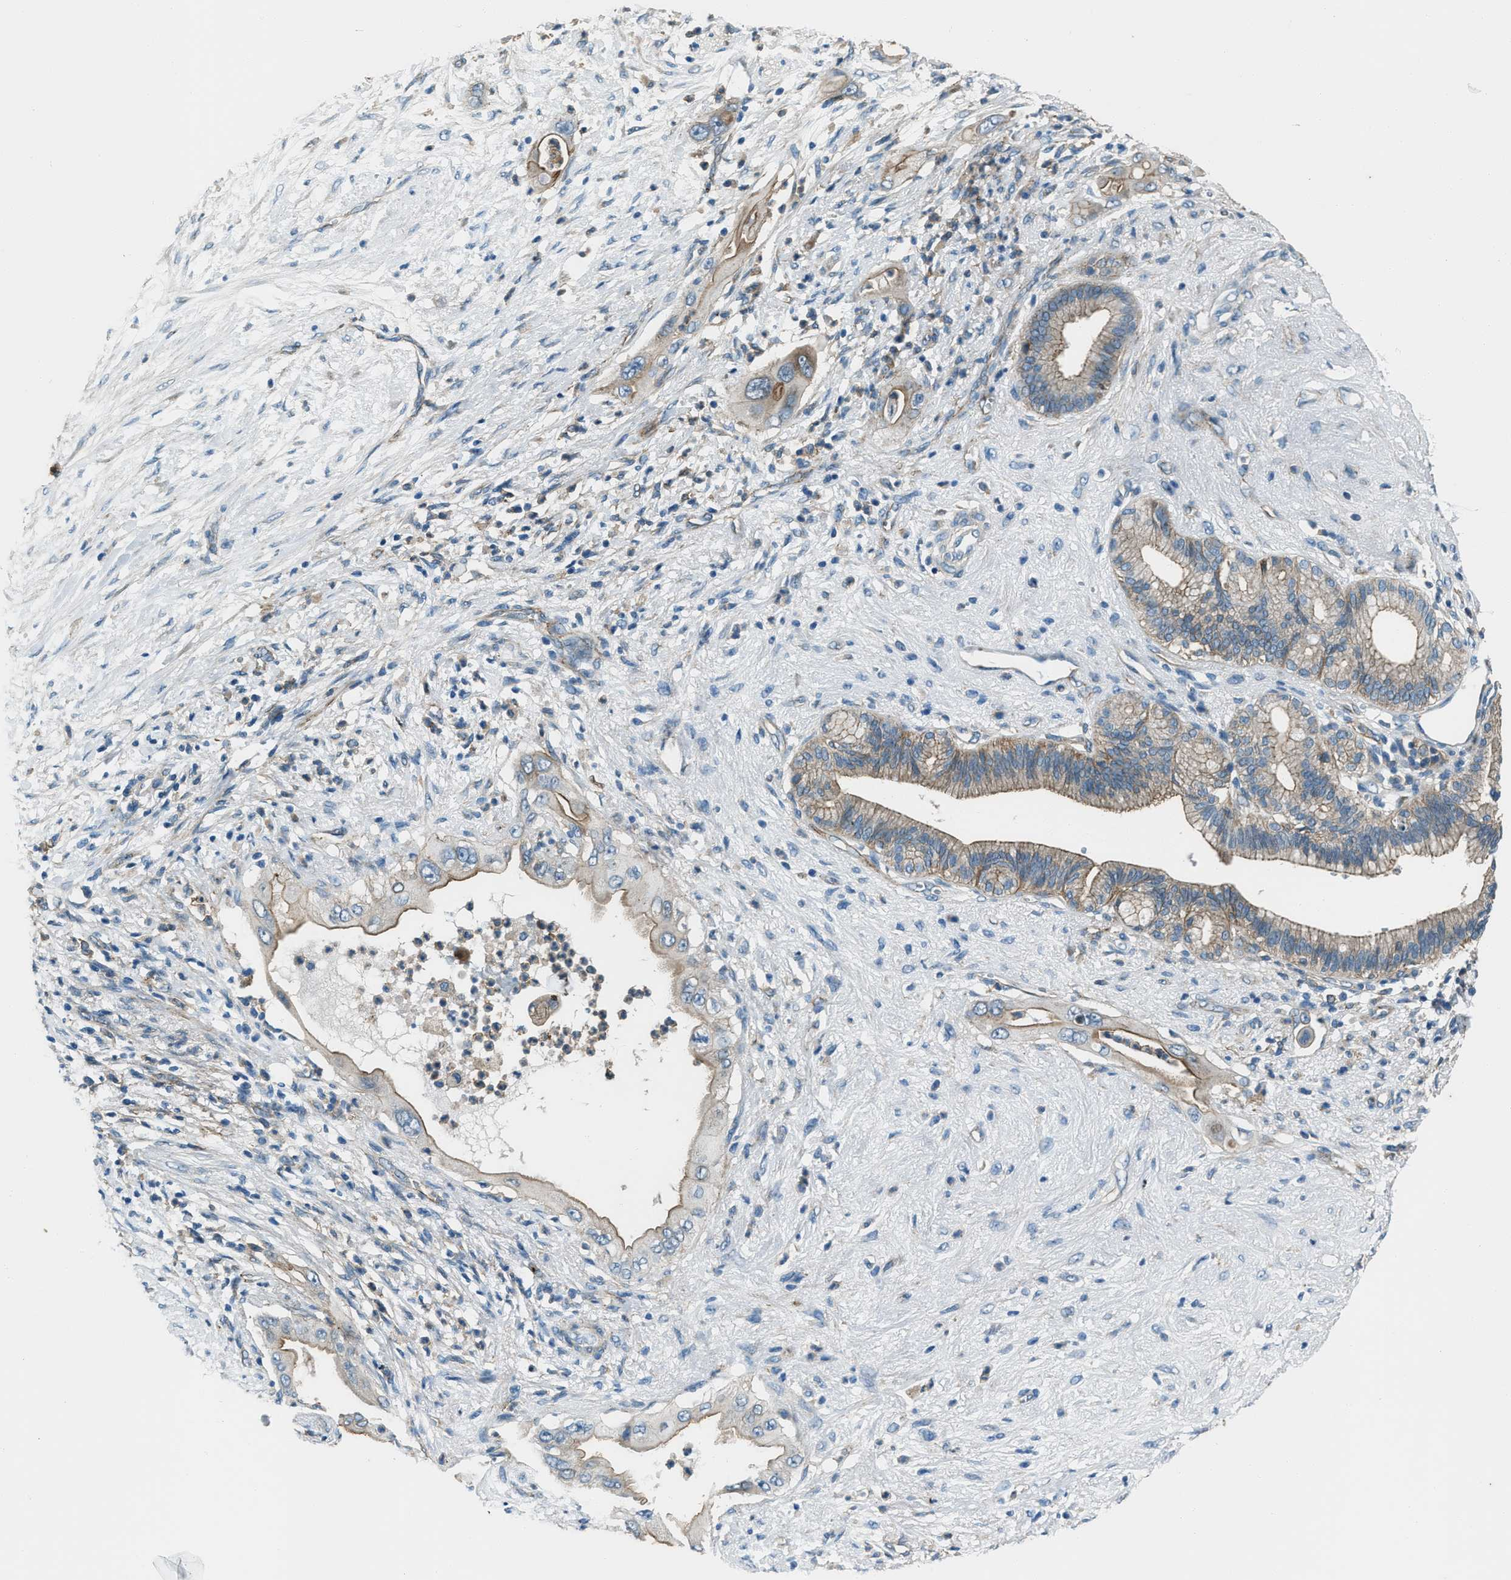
{"staining": {"intensity": "moderate", "quantity": "25%-75%", "location": "cytoplasmic/membranous"}, "tissue": "pancreatic cancer", "cell_type": "Tumor cells", "image_type": "cancer", "snomed": [{"axis": "morphology", "description": "Adenocarcinoma, NOS"}, {"axis": "topography", "description": "Pancreas"}], "caption": "Immunohistochemical staining of adenocarcinoma (pancreatic) displays moderate cytoplasmic/membranous protein positivity in about 25%-75% of tumor cells.", "gene": "SVIL", "patient": {"sex": "male", "age": 59}}